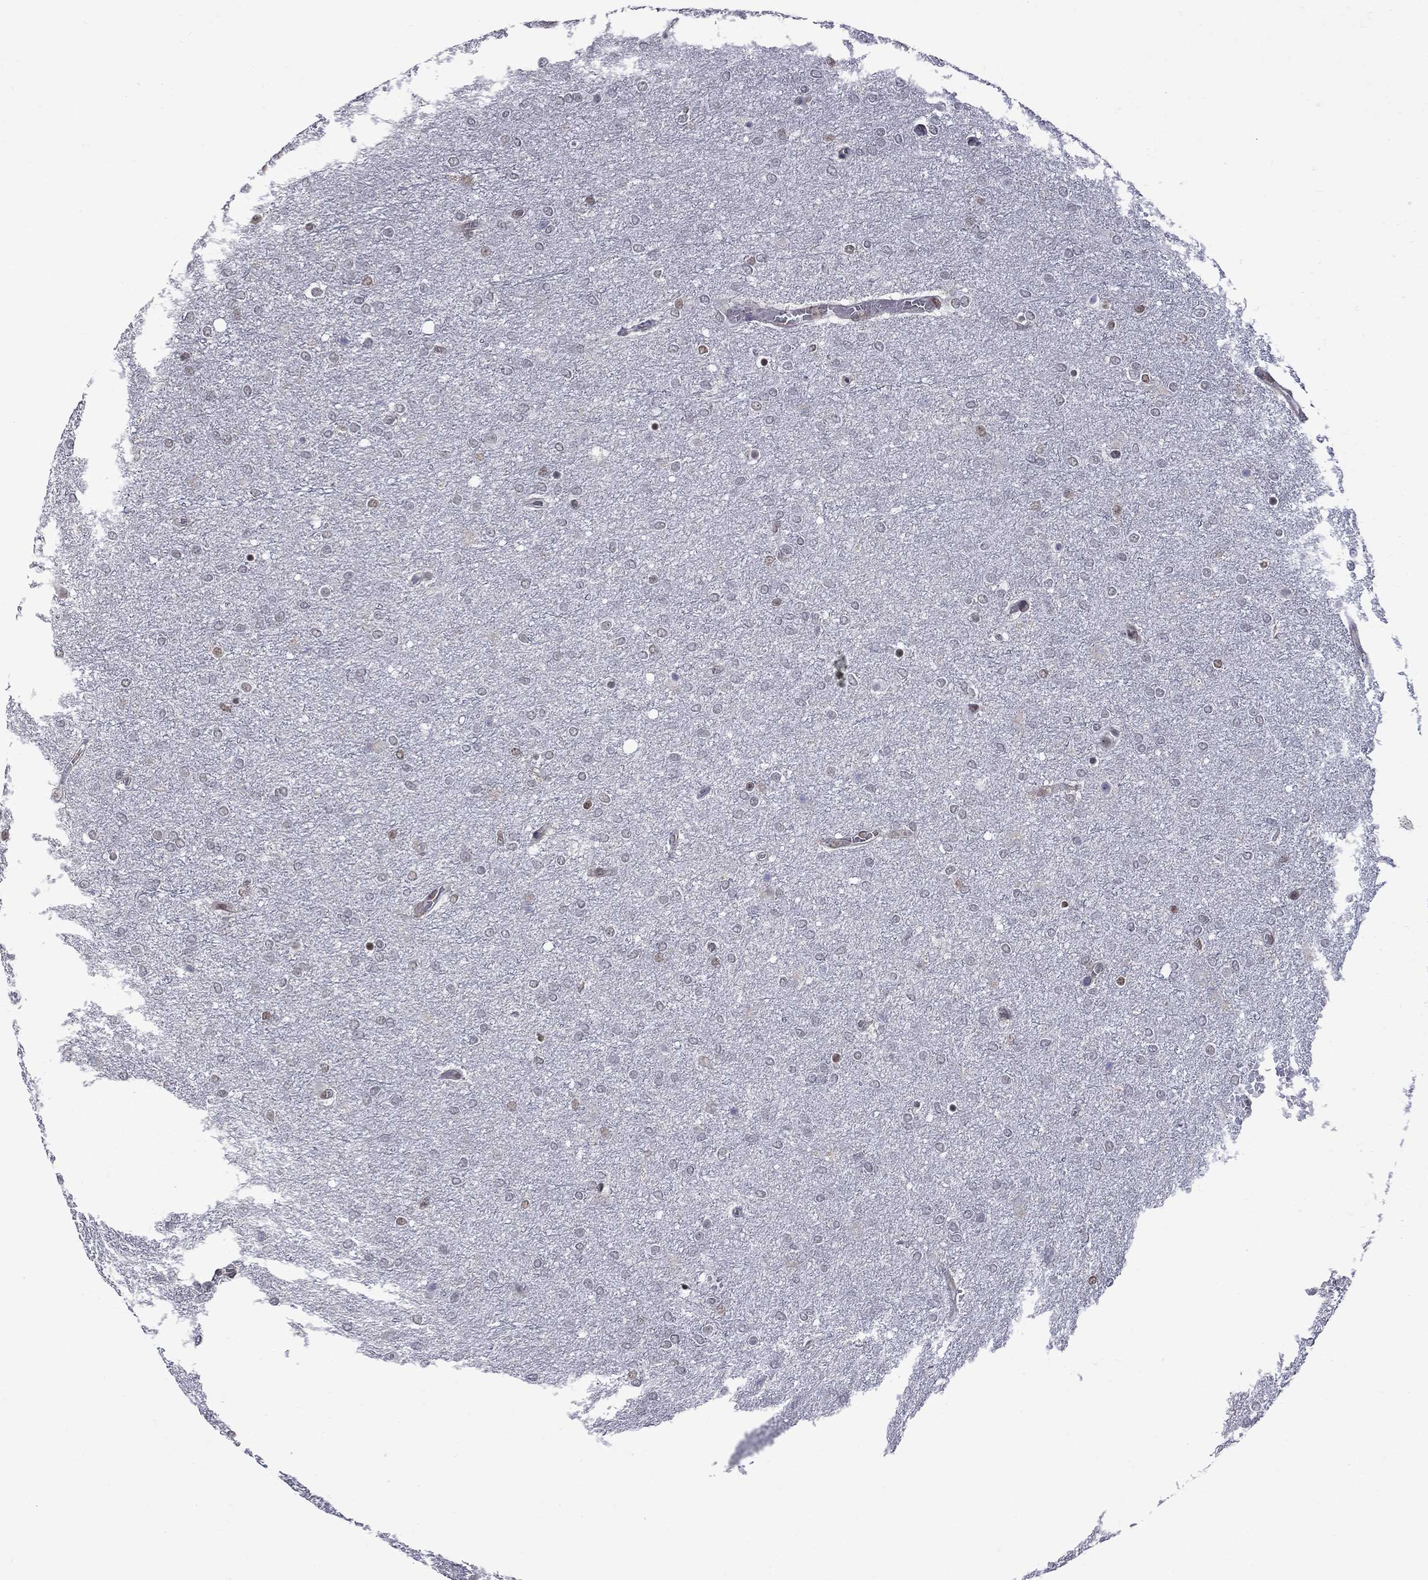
{"staining": {"intensity": "weak", "quantity": "<25%", "location": "nuclear"}, "tissue": "glioma", "cell_type": "Tumor cells", "image_type": "cancer", "snomed": [{"axis": "morphology", "description": "Glioma, malignant, High grade"}, {"axis": "topography", "description": "Brain"}], "caption": "This is an IHC image of malignant glioma (high-grade). There is no expression in tumor cells.", "gene": "RFWD3", "patient": {"sex": "female", "age": 61}}